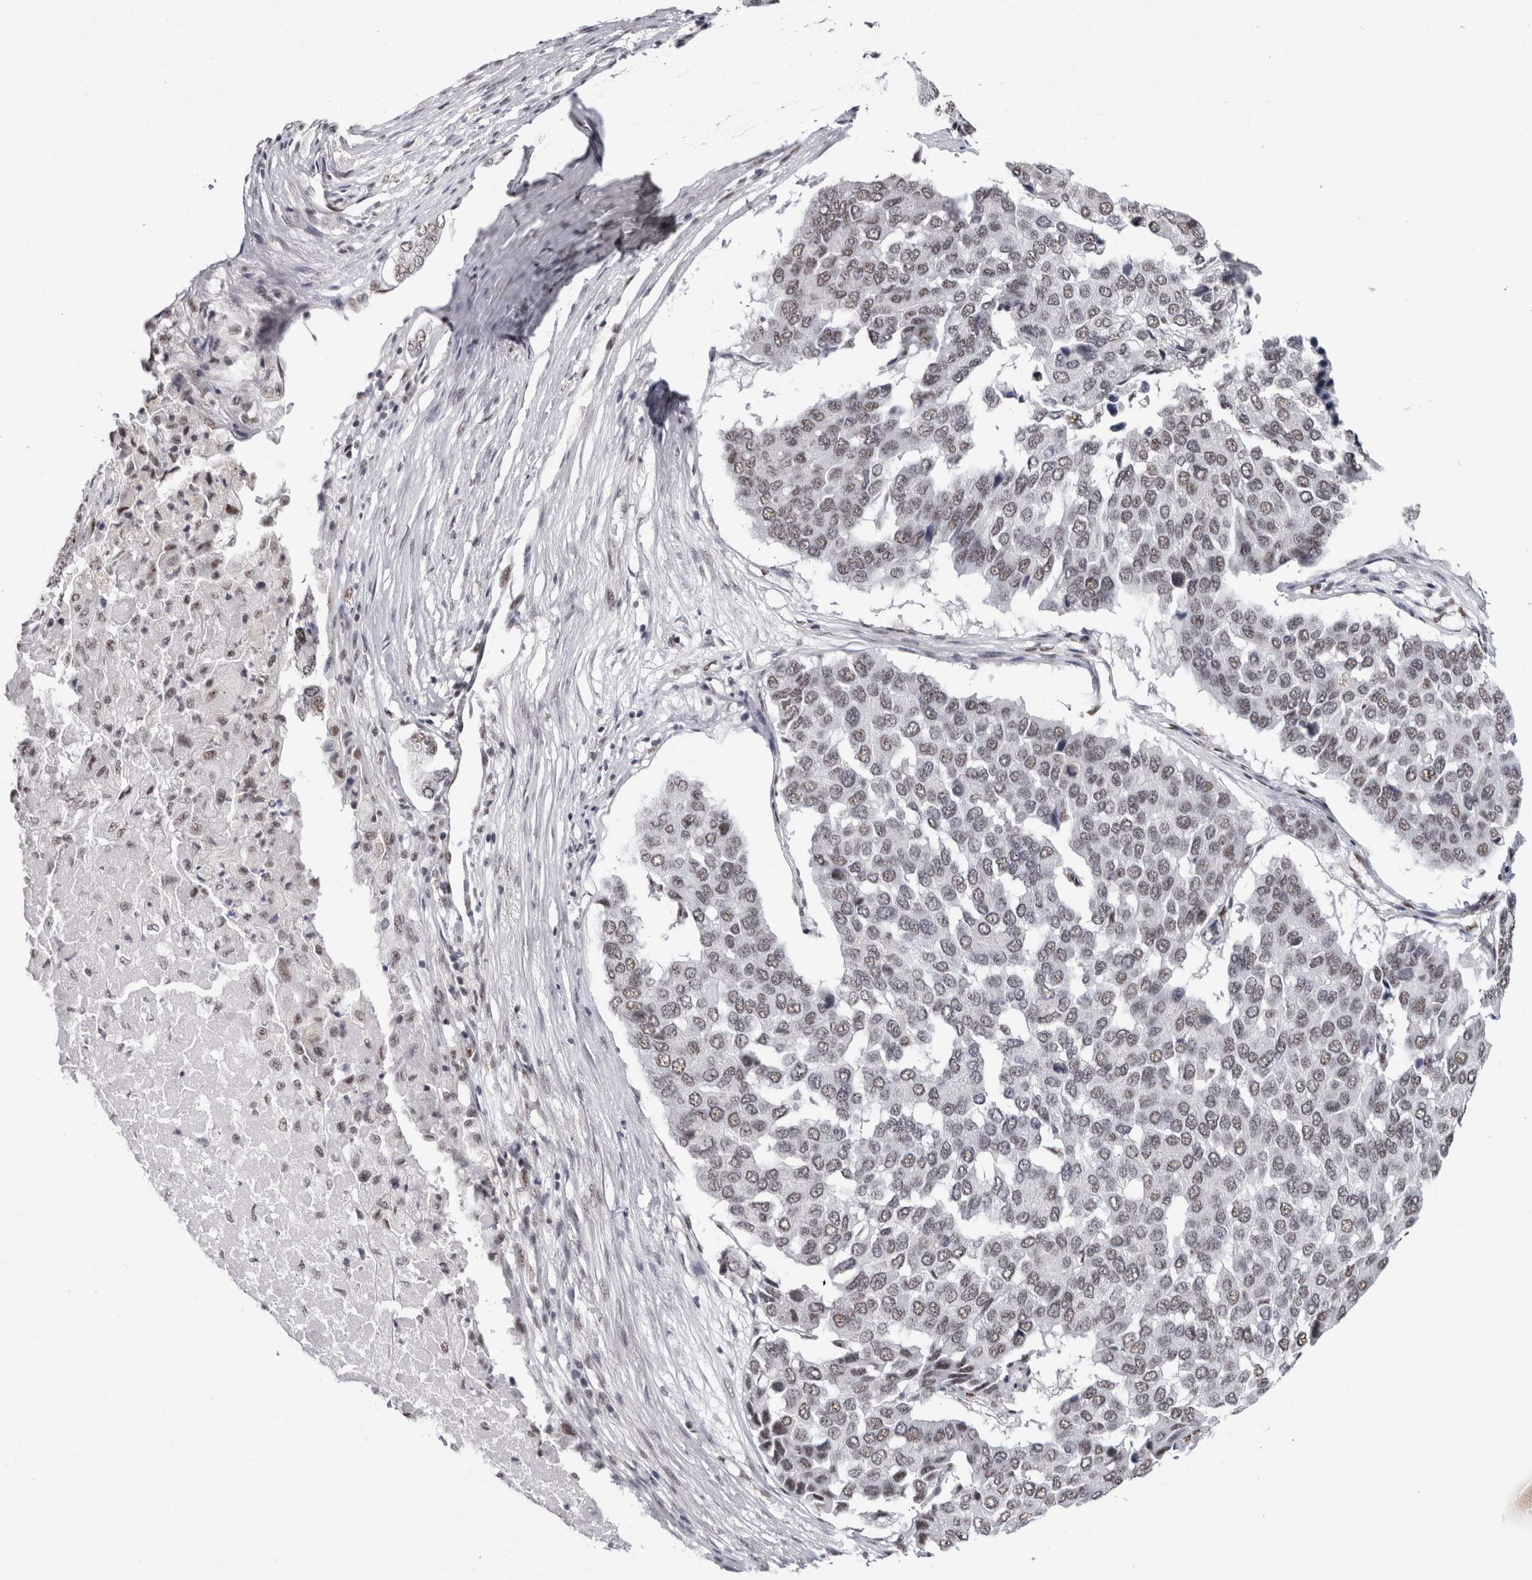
{"staining": {"intensity": "weak", "quantity": ">75%", "location": "nuclear"}, "tissue": "pancreatic cancer", "cell_type": "Tumor cells", "image_type": "cancer", "snomed": [{"axis": "morphology", "description": "Adenocarcinoma, NOS"}, {"axis": "topography", "description": "Pancreas"}], "caption": "Tumor cells show weak nuclear positivity in about >75% of cells in adenocarcinoma (pancreatic).", "gene": "MKNK1", "patient": {"sex": "male", "age": 50}}